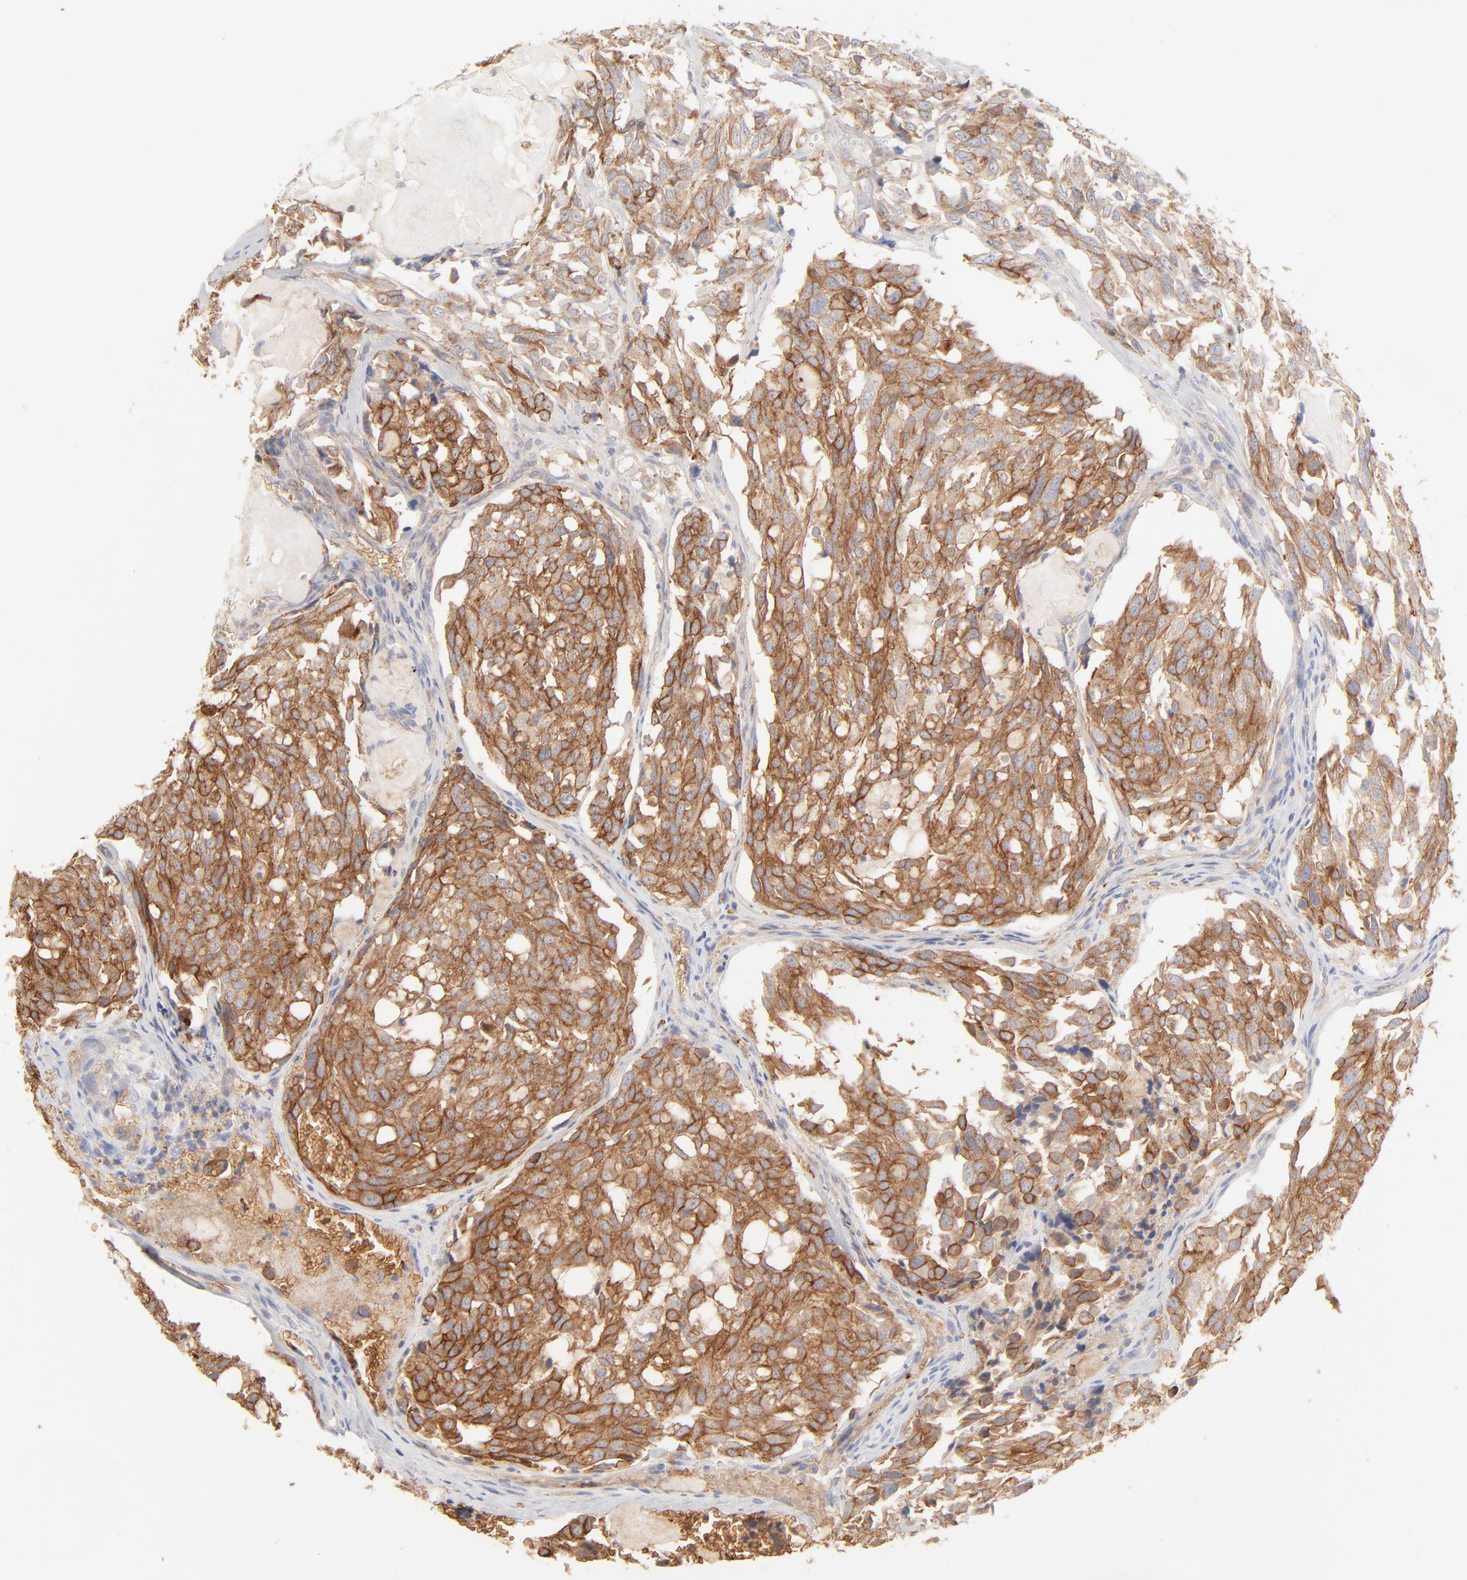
{"staining": {"intensity": "moderate", "quantity": ">75%", "location": "cytoplasmic/membranous"}, "tissue": "thyroid cancer", "cell_type": "Tumor cells", "image_type": "cancer", "snomed": [{"axis": "morphology", "description": "Carcinoma, NOS"}, {"axis": "morphology", "description": "Carcinoid, malignant, NOS"}, {"axis": "topography", "description": "Thyroid gland"}], "caption": "Moderate cytoplasmic/membranous staining is present in about >75% of tumor cells in carcinoma (thyroid).", "gene": "SPTB", "patient": {"sex": "male", "age": 33}}